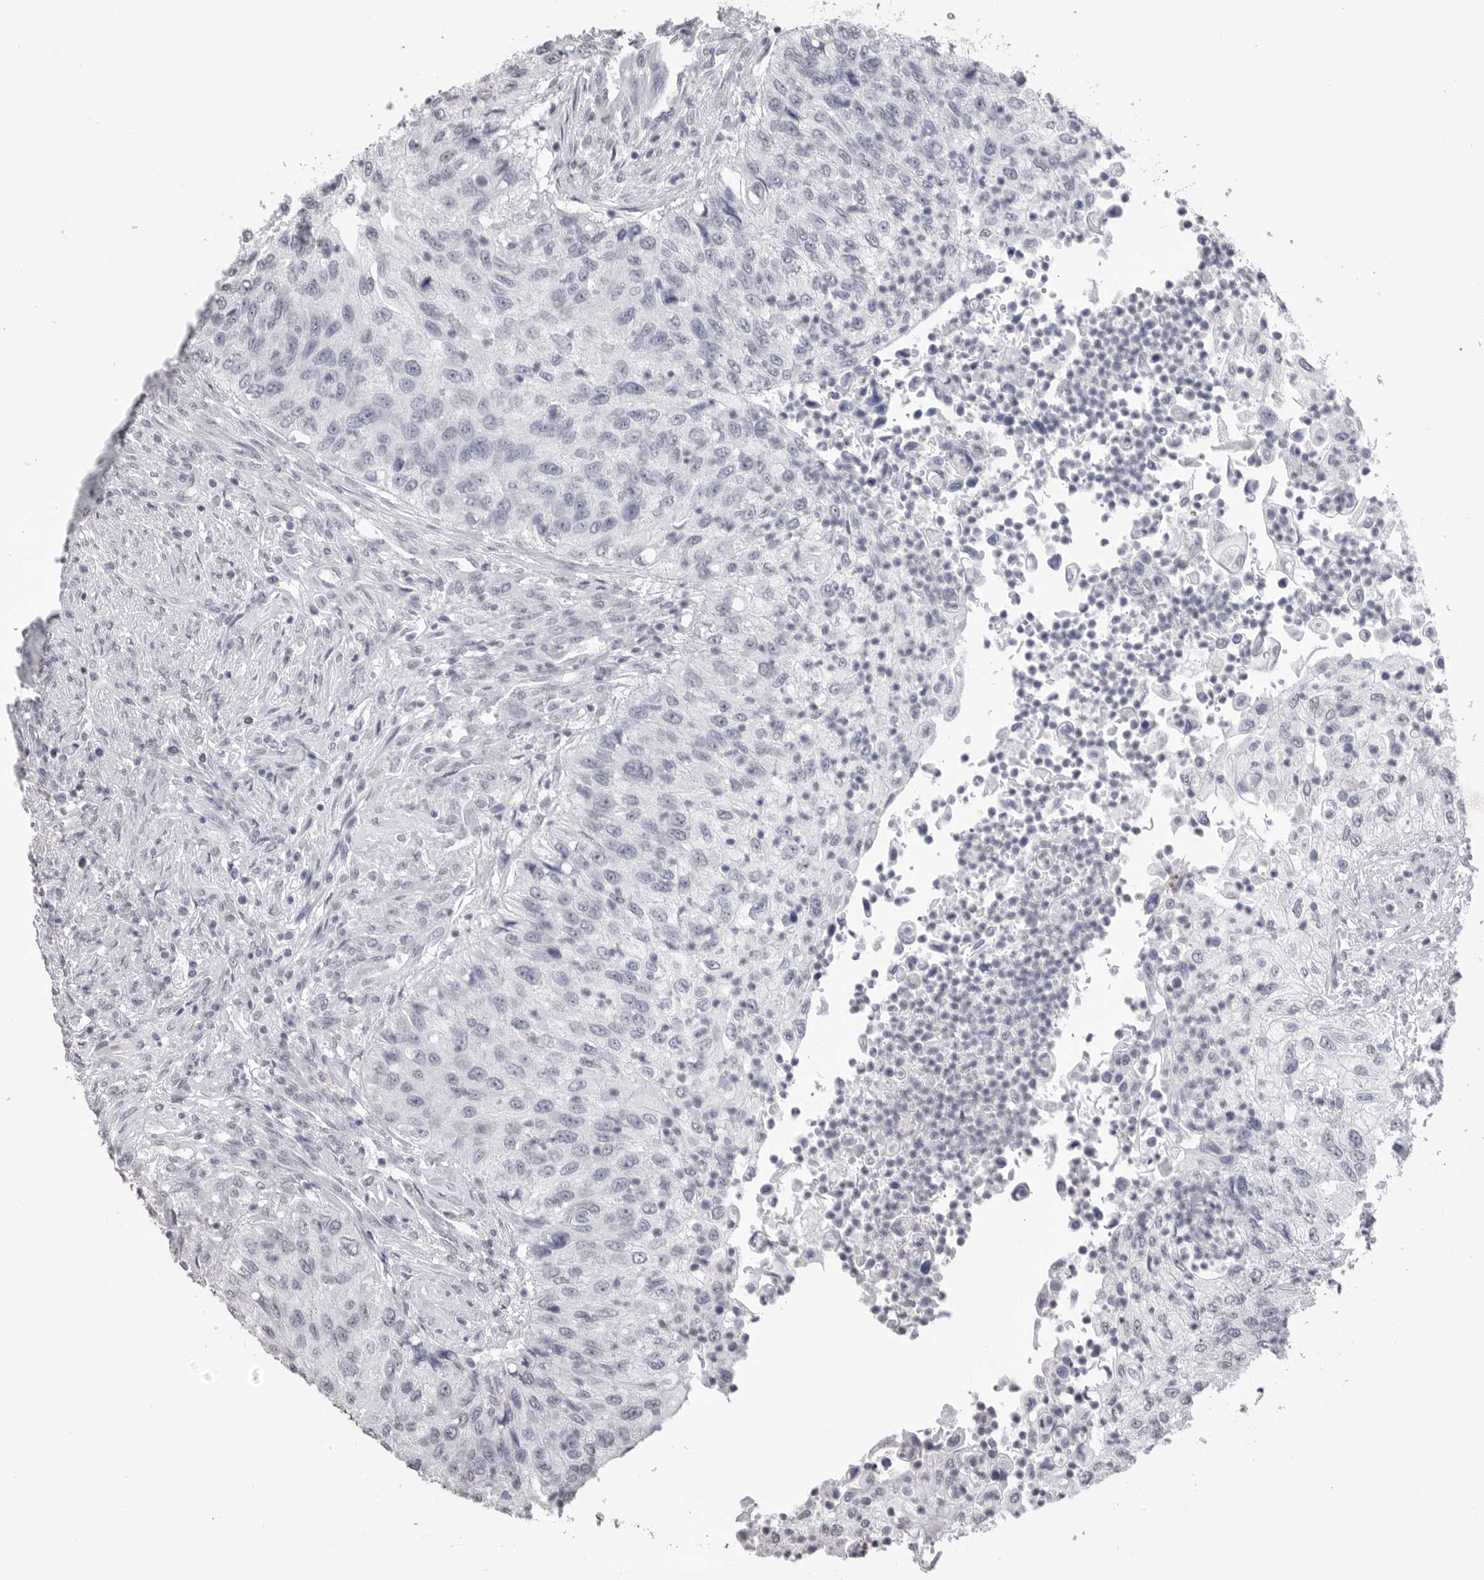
{"staining": {"intensity": "negative", "quantity": "none", "location": "none"}, "tissue": "urothelial cancer", "cell_type": "Tumor cells", "image_type": "cancer", "snomed": [{"axis": "morphology", "description": "Urothelial carcinoma, High grade"}, {"axis": "topography", "description": "Urinary bladder"}], "caption": "This is an IHC micrograph of high-grade urothelial carcinoma. There is no positivity in tumor cells.", "gene": "ICAM5", "patient": {"sex": "female", "age": 60}}